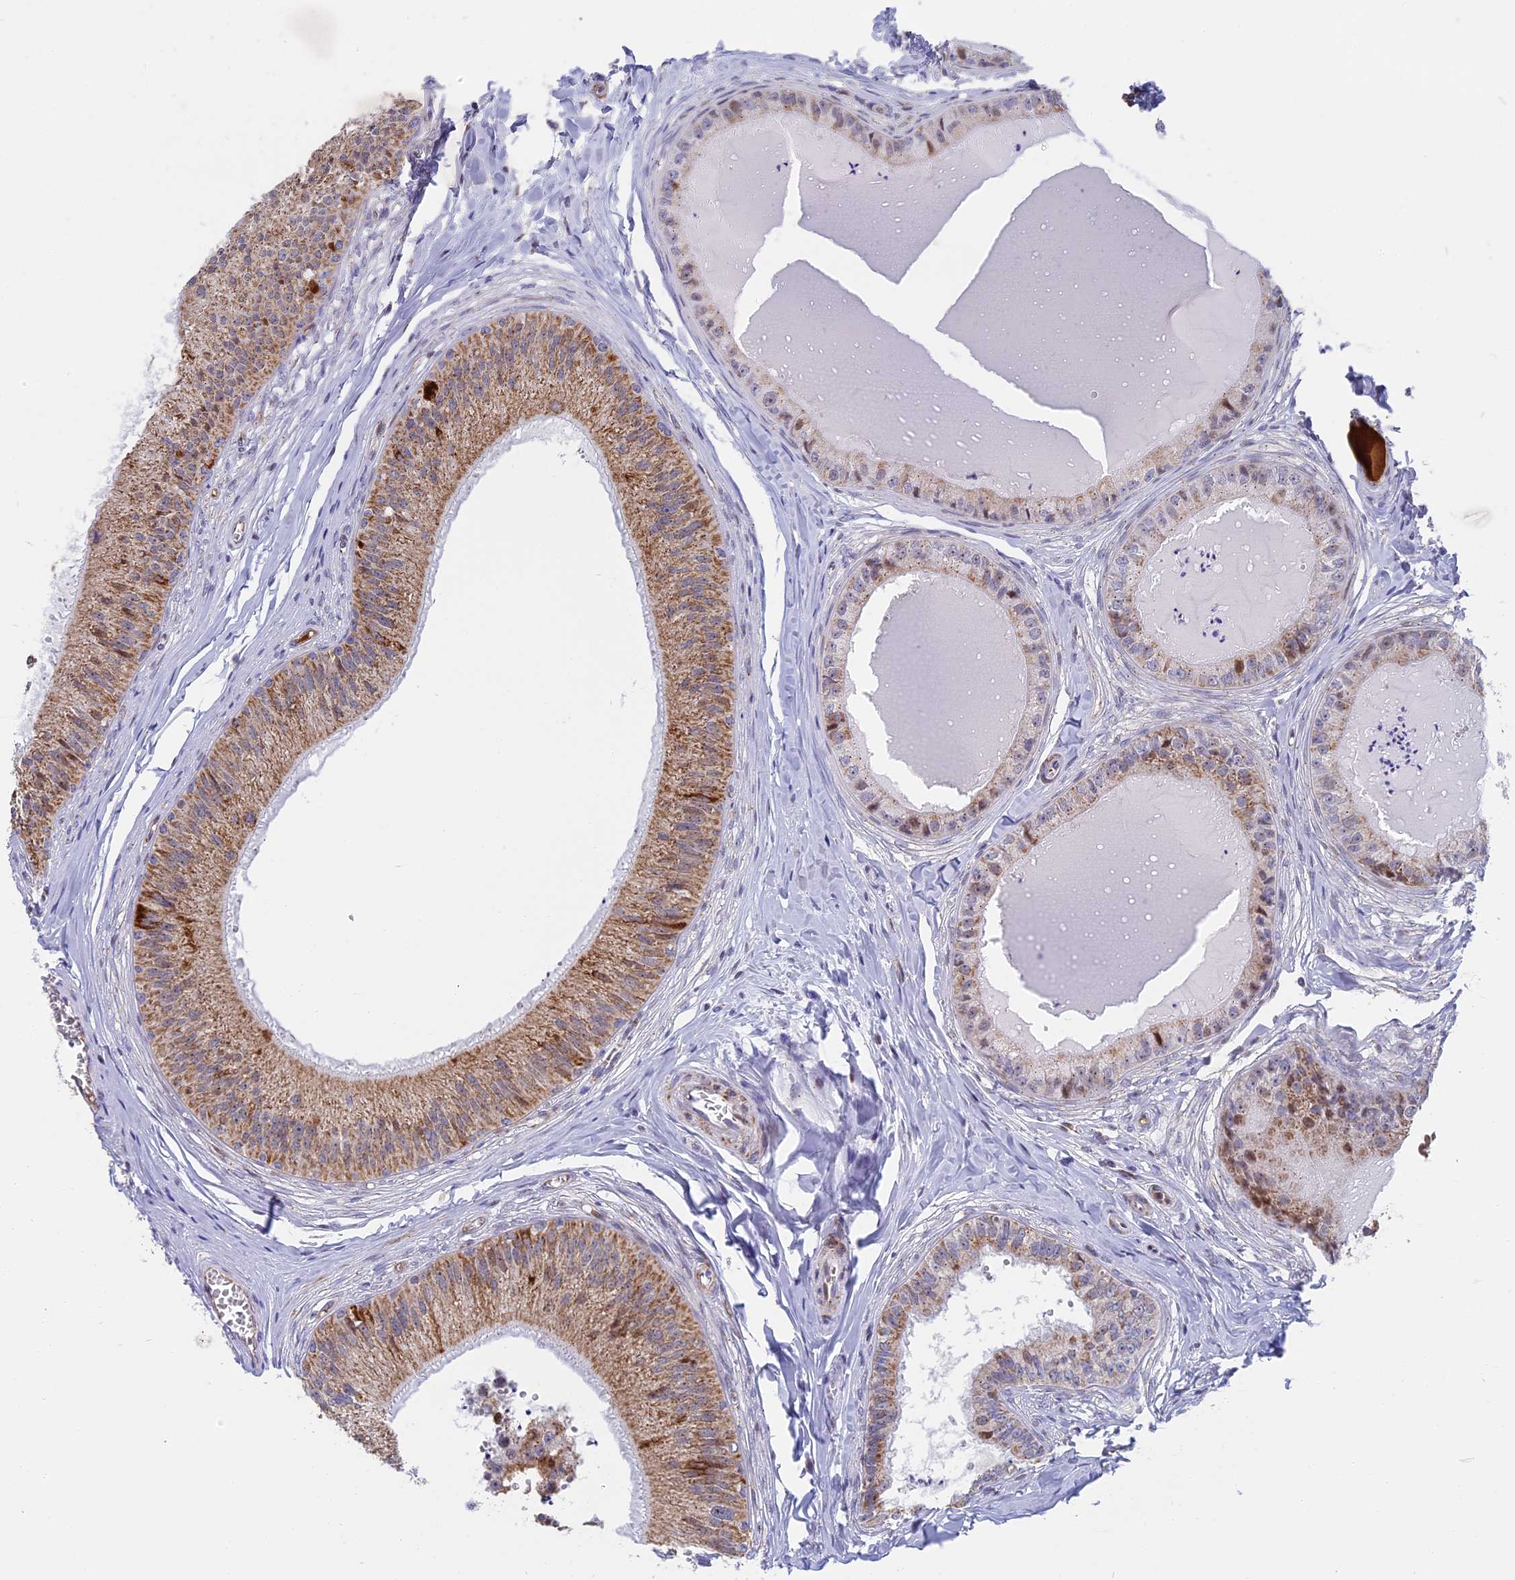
{"staining": {"intensity": "moderate", "quantity": ">75%", "location": "cytoplasmic/membranous"}, "tissue": "epididymis", "cell_type": "Glandular cells", "image_type": "normal", "snomed": [{"axis": "morphology", "description": "Normal tissue, NOS"}, {"axis": "topography", "description": "Epididymis"}], "caption": "The micrograph displays immunohistochemical staining of unremarkable epididymis. There is moderate cytoplasmic/membranous staining is present in approximately >75% of glandular cells.", "gene": "DTWD1", "patient": {"sex": "male", "age": 31}}